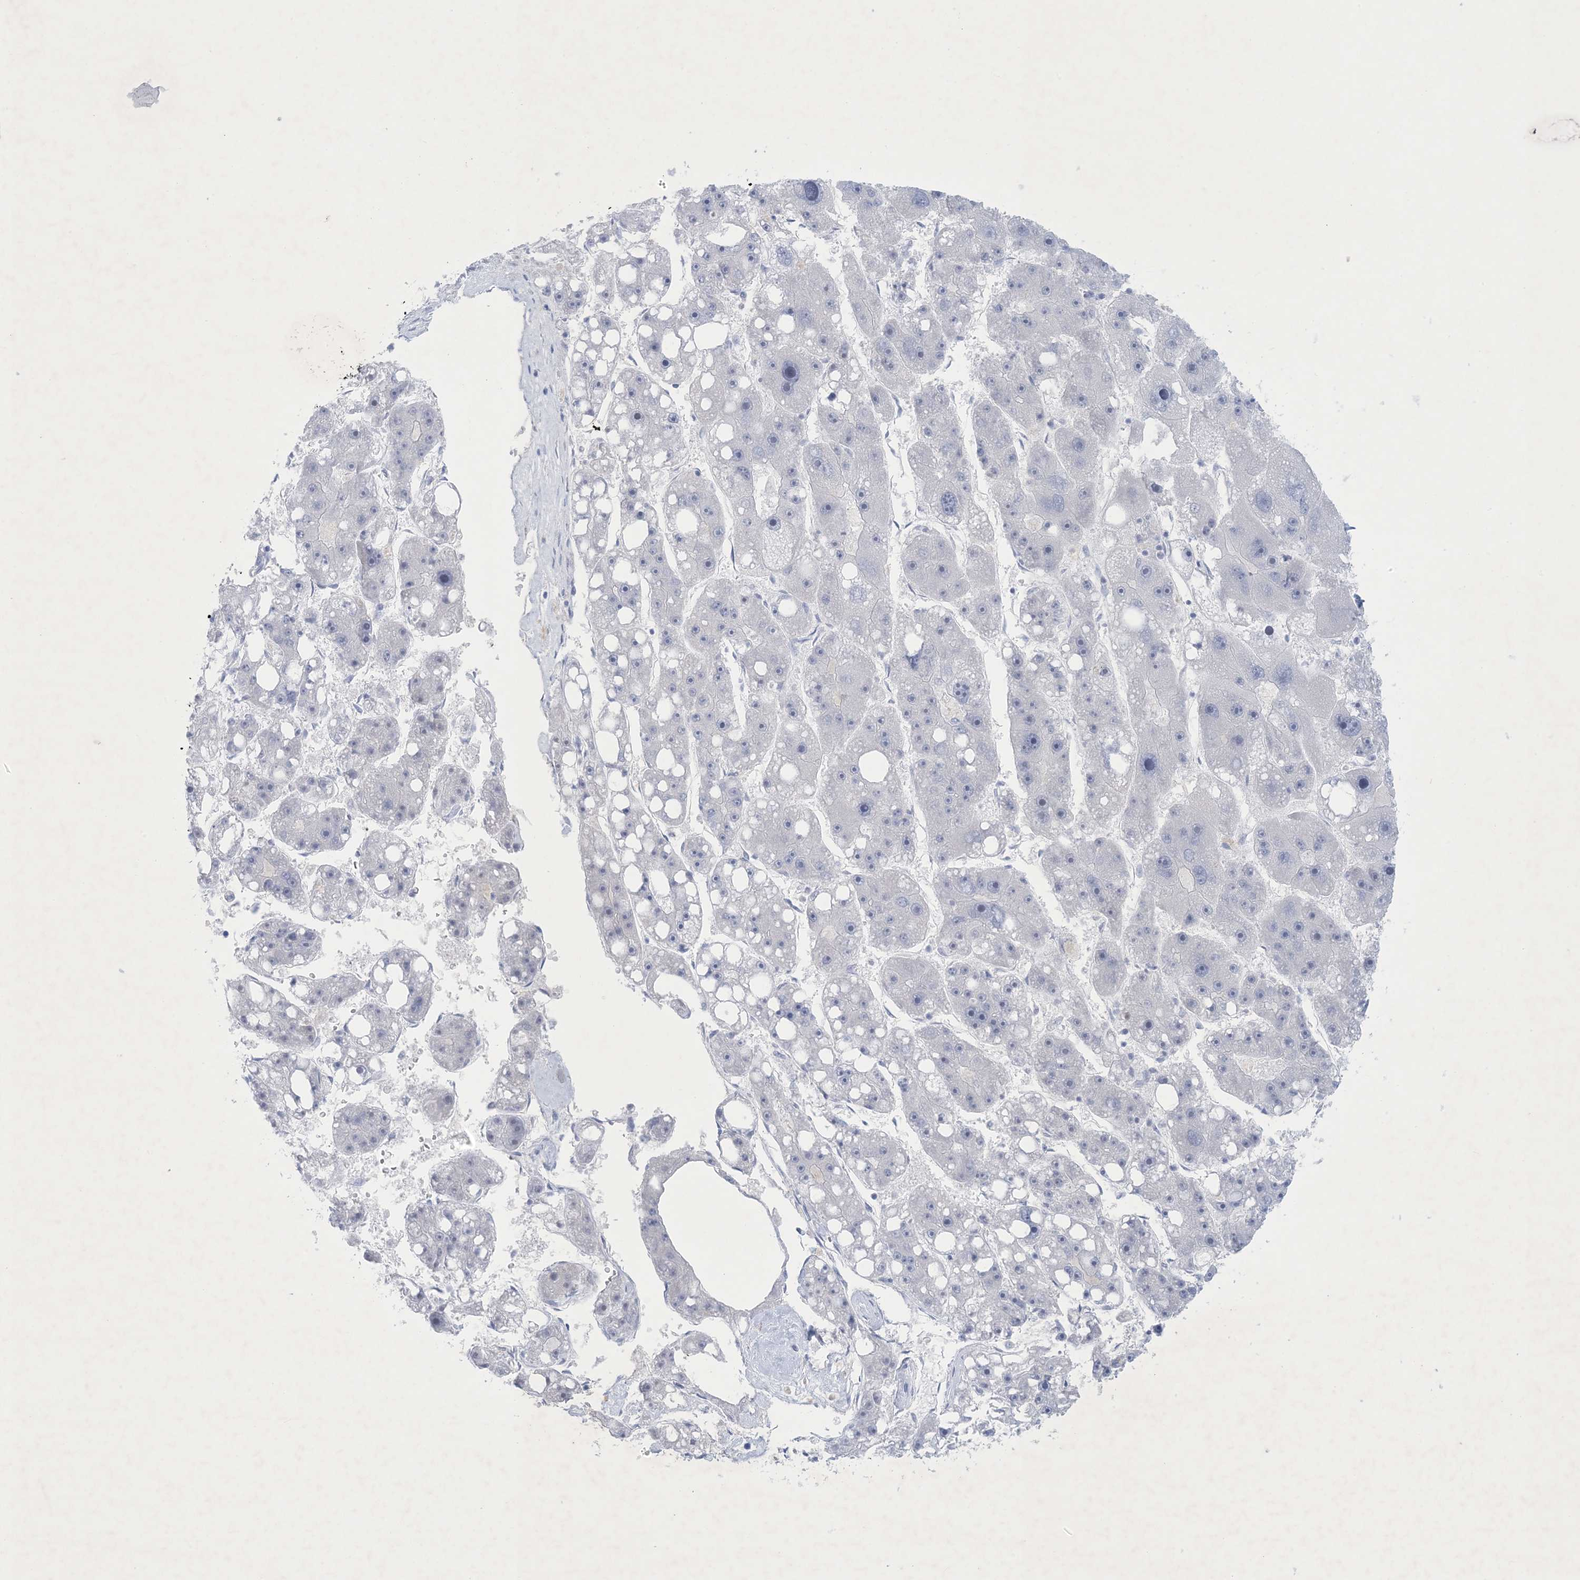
{"staining": {"intensity": "negative", "quantity": "none", "location": "none"}, "tissue": "liver cancer", "cell_type": "Tumor cells", "image_type": "cancer", "snomed": [{"axis": "morphology", "description": "Carcinoma, Hepatocellular, NOS"}, {"axis": "topography", "description": "Liver"}], "caption": "Liver cancer (hepatocellular carcinoma) was stained to show a protein in brown. There is no significant expression in tumor cells.", "gene": "GABRG1", "patient": {"sex": "female", "age": 61}}